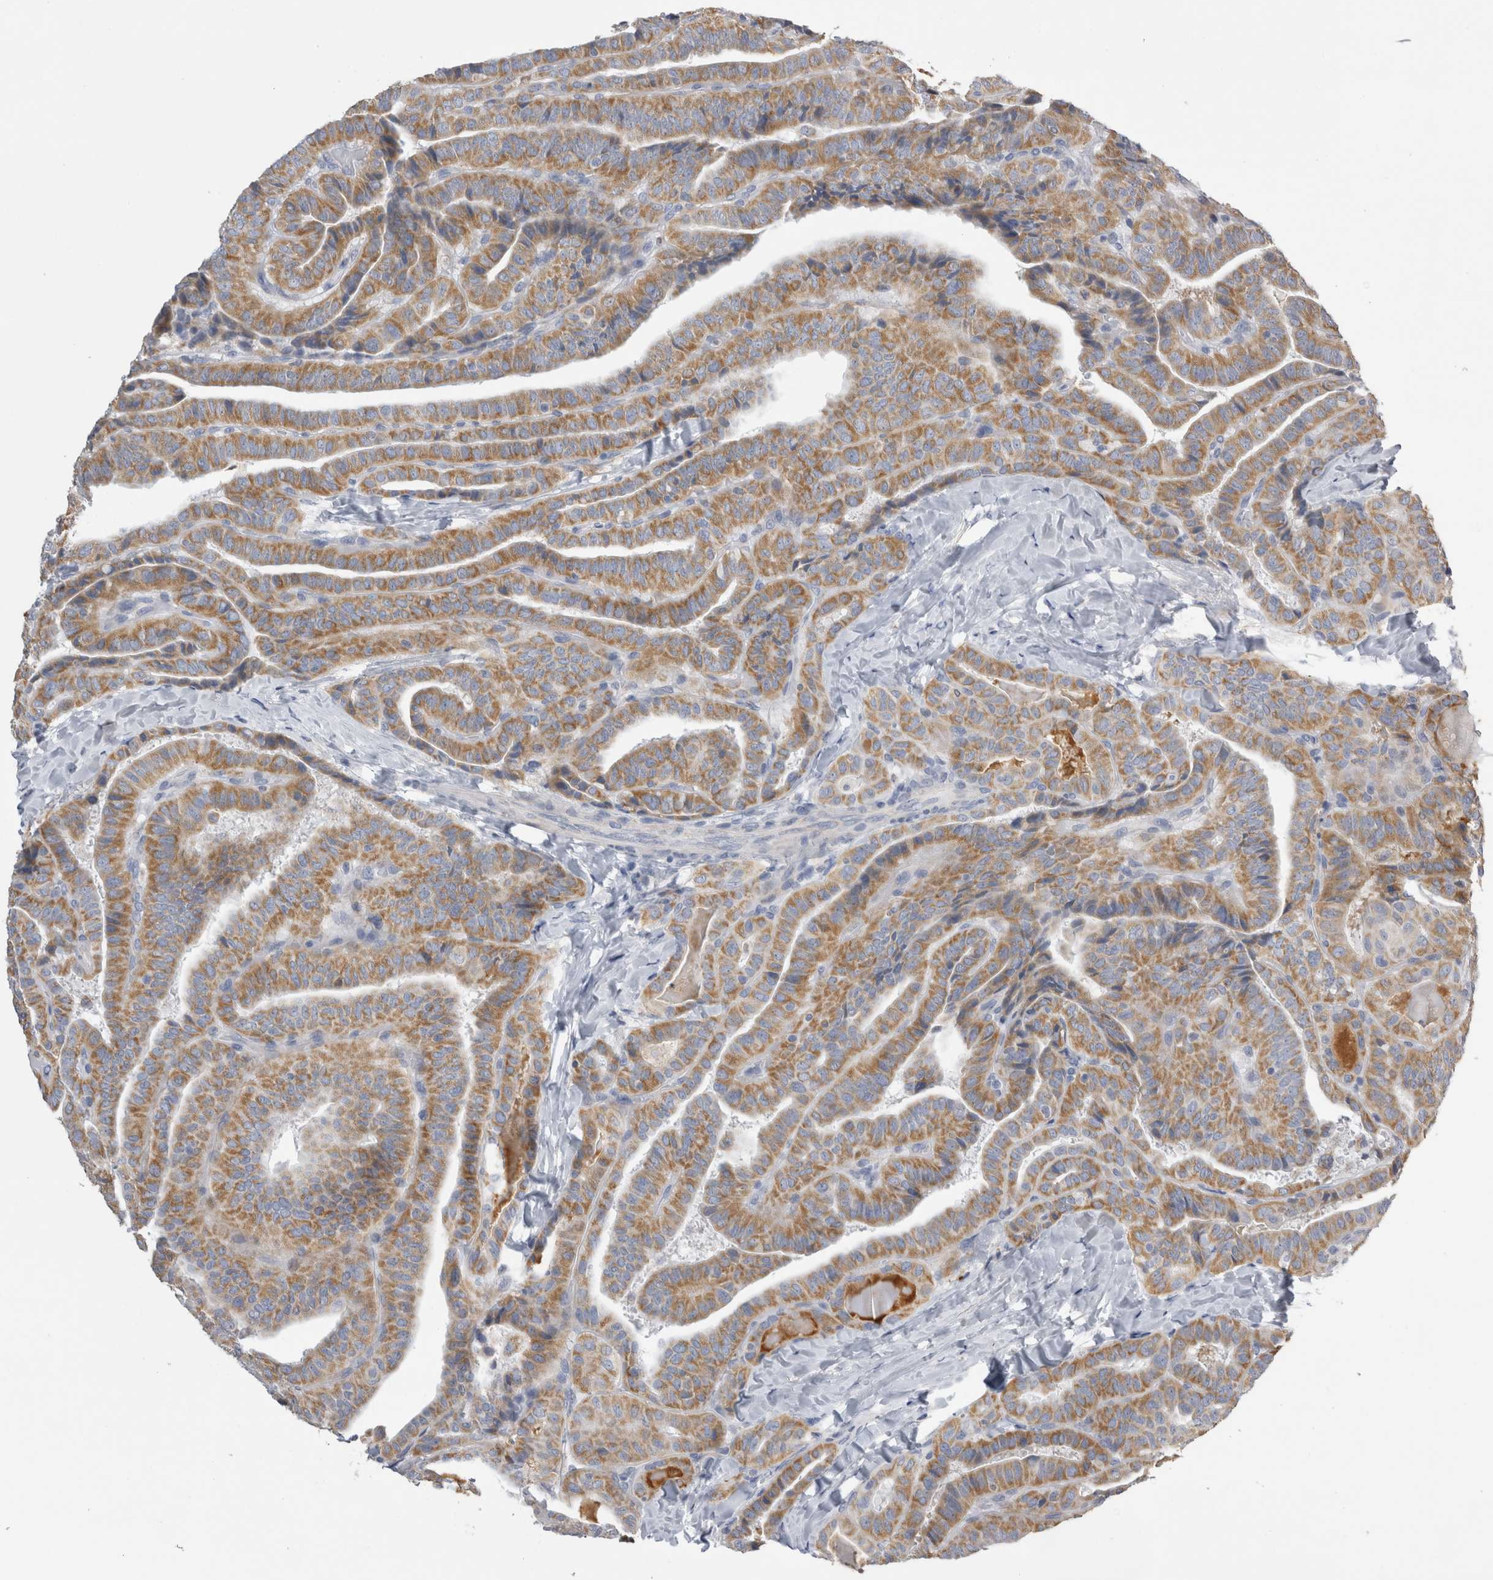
{"staining": {"intensity": "moderate", "quantity": ">75%", "location": "cytoplasmic/membranous"}, "tissue": "thyroid cancer", "cell_type": "Tumor cells", "image_type": "cancer", "snomed": [{"axis": "morphology", "description": "Papillary adenocarcinoma, NOS"}, {"axis": "topography", "description": "Thyroid gland"}], "caption": "The immunohistochemical stain labels moderate cytoplasmic/membranous positivity in tumor cells of thyroid papillary adenocarcinoma tissue.", "gene": "DHRS4", "patient": {"sex": "male", "age": 77}}